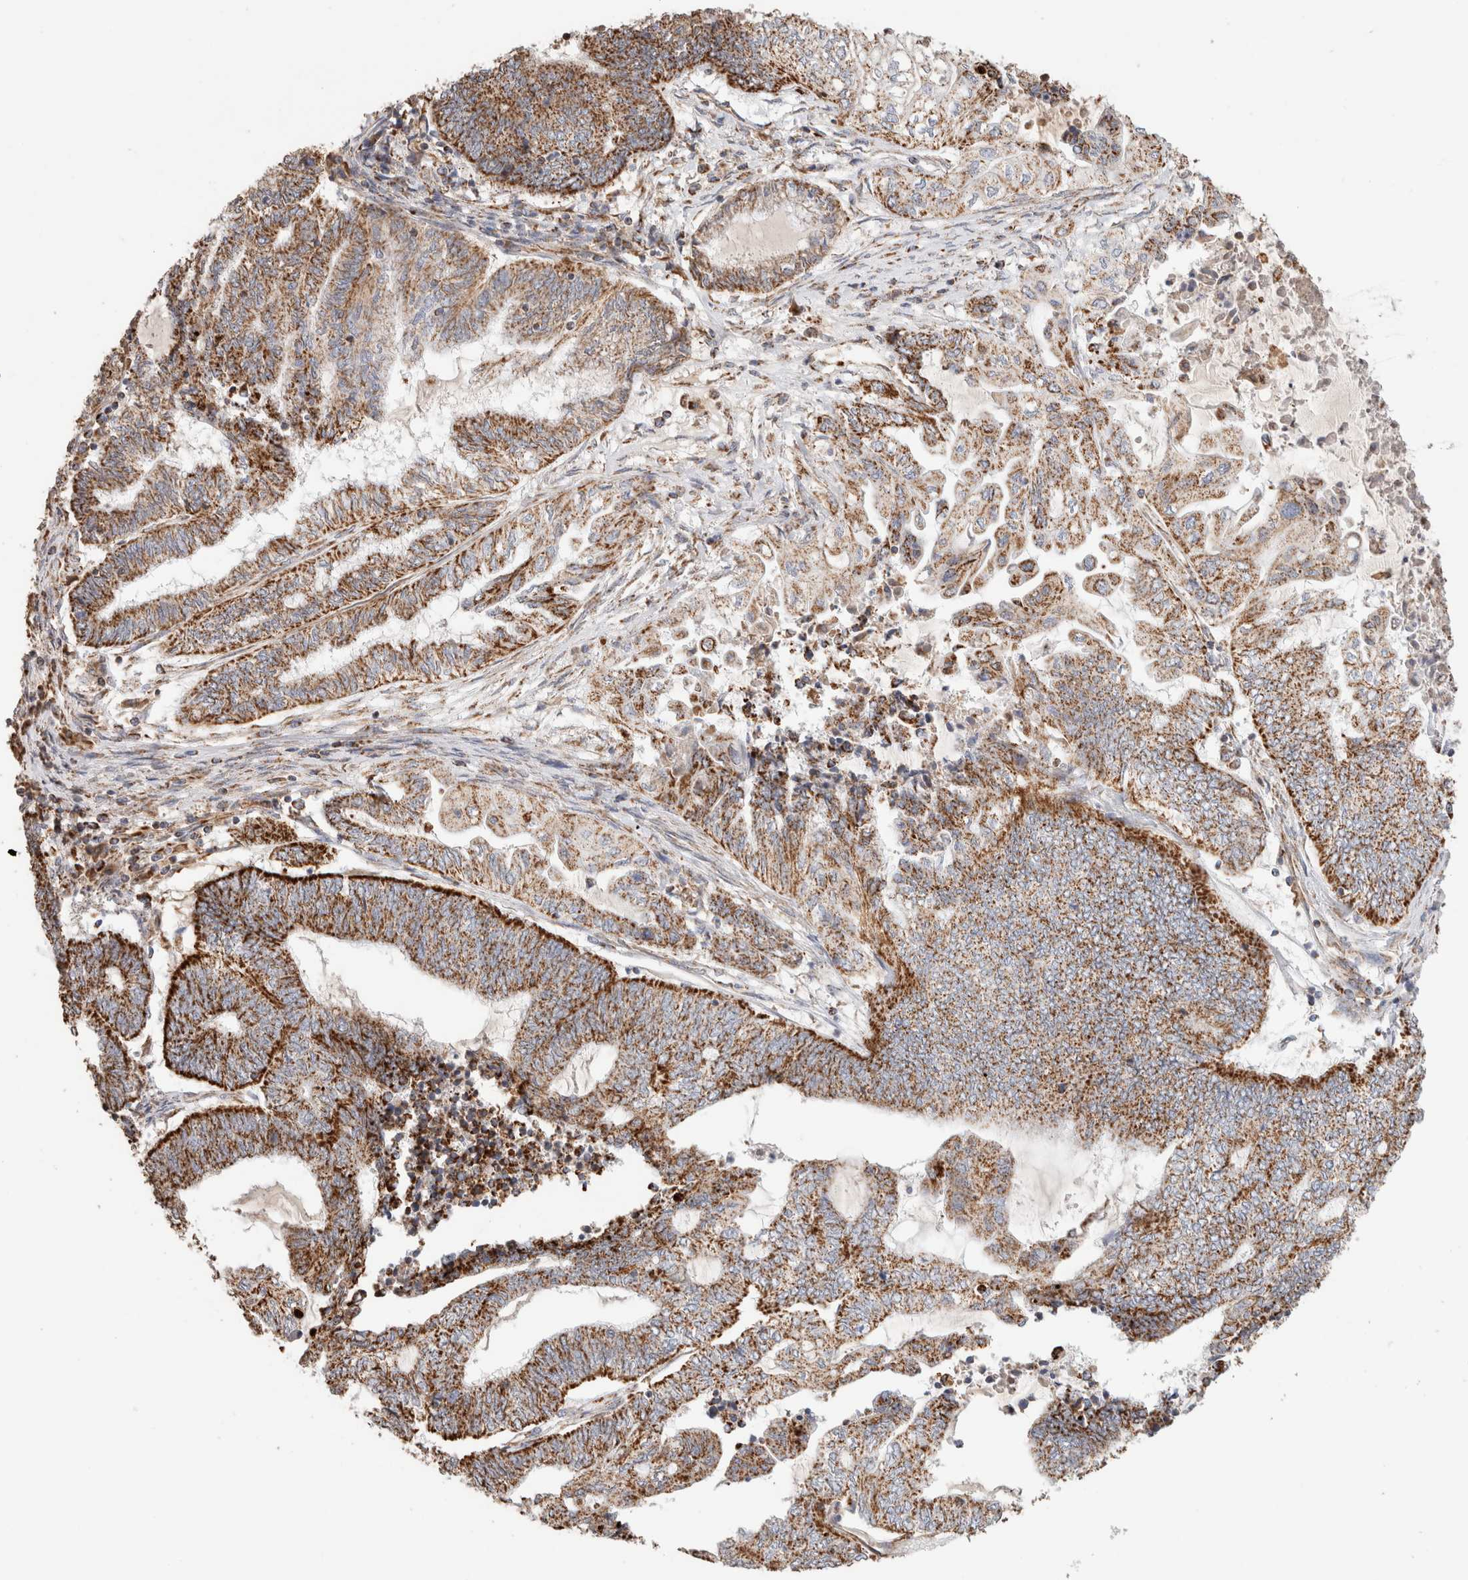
{"staining": {"intensity": "strong", "quantity": ">75%", "location": "cytoplasmic/membranous"}, "tissue": "endometrial cancer", "cell_type": "Tumor cells", "image_type": "cancer", "snomed": [{"axis": "morphology", "description": "Adenocarcinoma, NOS"}, {"axis": "topography", "description": "Uterus"}, {"axis": "topography", "description": "Endometrium"}], "caption": "Immunohistochemistry staining of endometrial cancer, which displays high levels of strong cytoplasmic/membranous positivity in approximately >75% of tumor cells indicating strong cytoplasmic/membranous protein staining. The staining was performed using DAB (brown) for protein detection and nuclei were counterstained in hematoxylin (blue).", "gene": "C1QBP", "patient": {"sex": "female", "age": 70}}